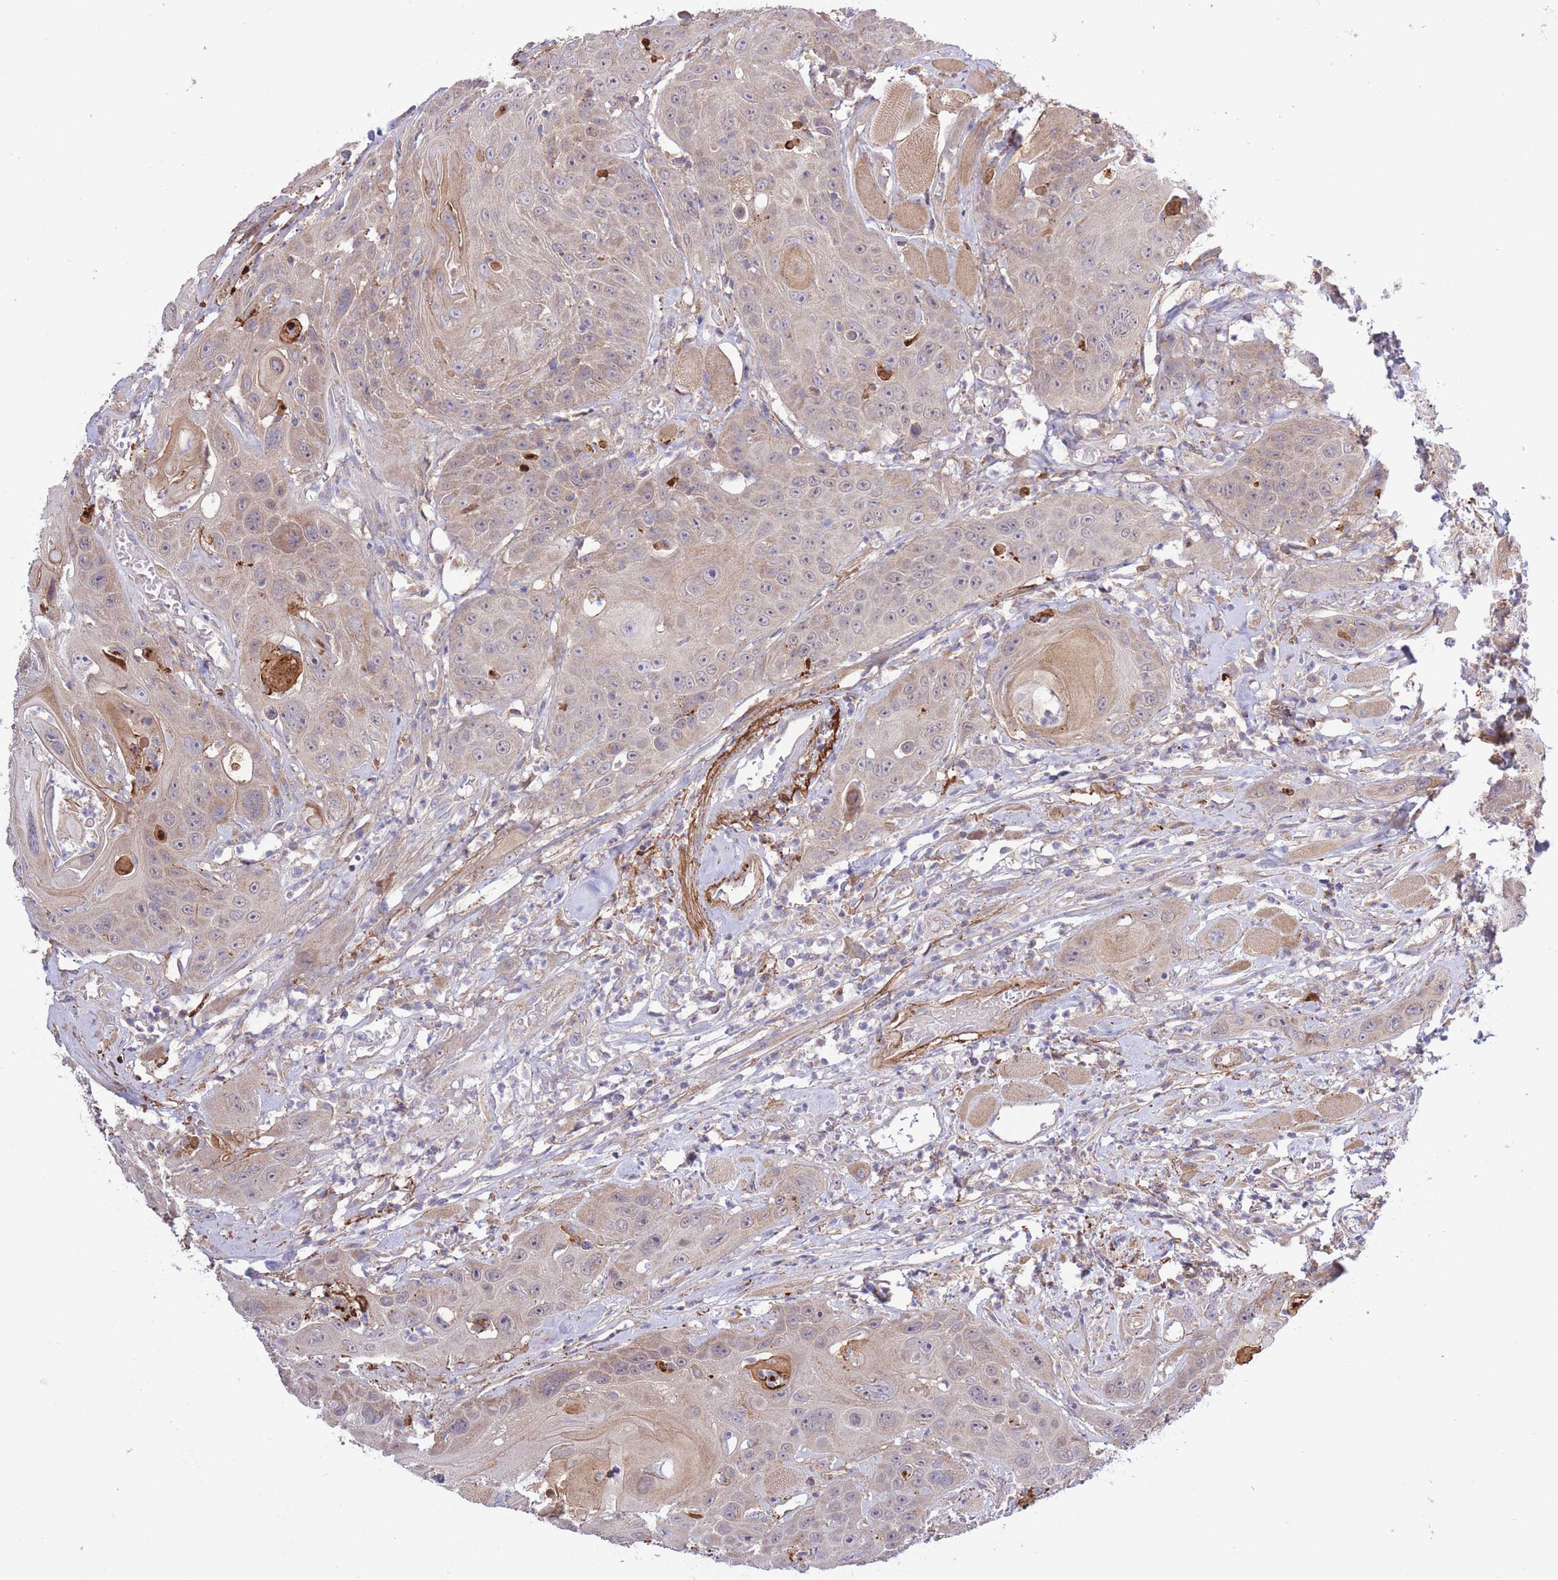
{"staining": {"intensity": "weak", "quantity": "25%-75%", "location": "cytoplasmic/membranous"}, "tissue": "head and neck cancer", "cell_type": "Tumor cells", "image_type": "cancer", "snomed": [{"axis": "morphology", "description": "Squamous cell carcinoma, NOS"}, {"axis": "topography", "description": "Head-Neck"}], "caption": "About 25%-75% of tumor cells in human head and neck cancer demonstrate weak cytoplasmic/membranous protein expression as visualized by brown immunohistochemical staining.", "gene": "ATP13A2", "patient": {"sex": "female", "age": 59}}